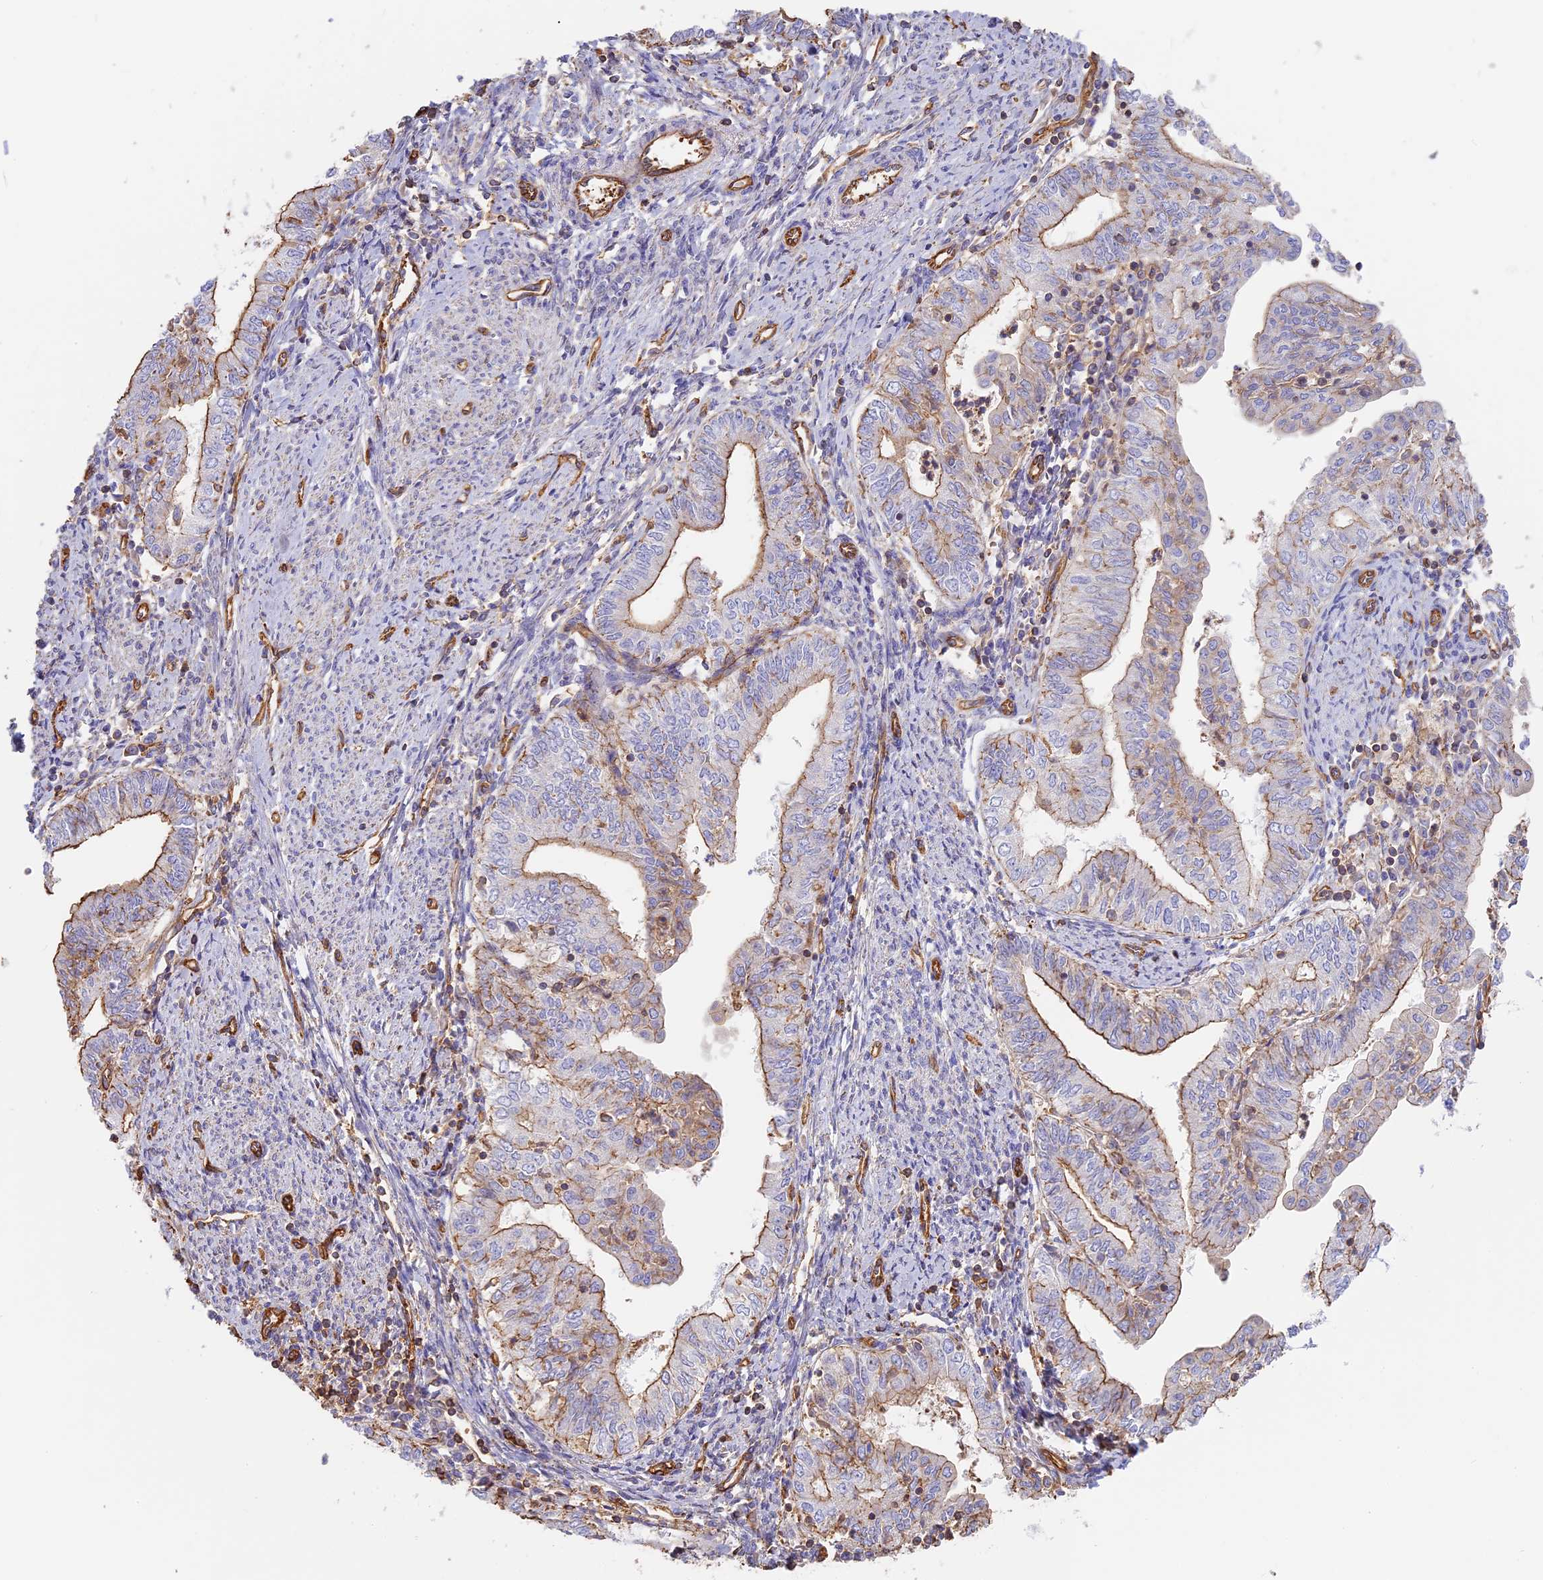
{"staining": {"intensity": "moderate", "quantity": "<25%", "location": "cytoplasmic/membranous"}, "tissue": "endometrial cancer", "cell_type": "Tumor cells", "image_type": "cancer", "snomed": [{"axis": "morphology", "description": "Adenocarcinoma, NOS"}, {"axis": "topography", "description": "Endometrium"}], "caption": "Endometrial adenocarcinoma stained for a protein exhibits moderate cytoplasmic/membranous positivity in tumor cells.", "gene": "VPS18", "patient": {"sex": "female", "age": 66}}